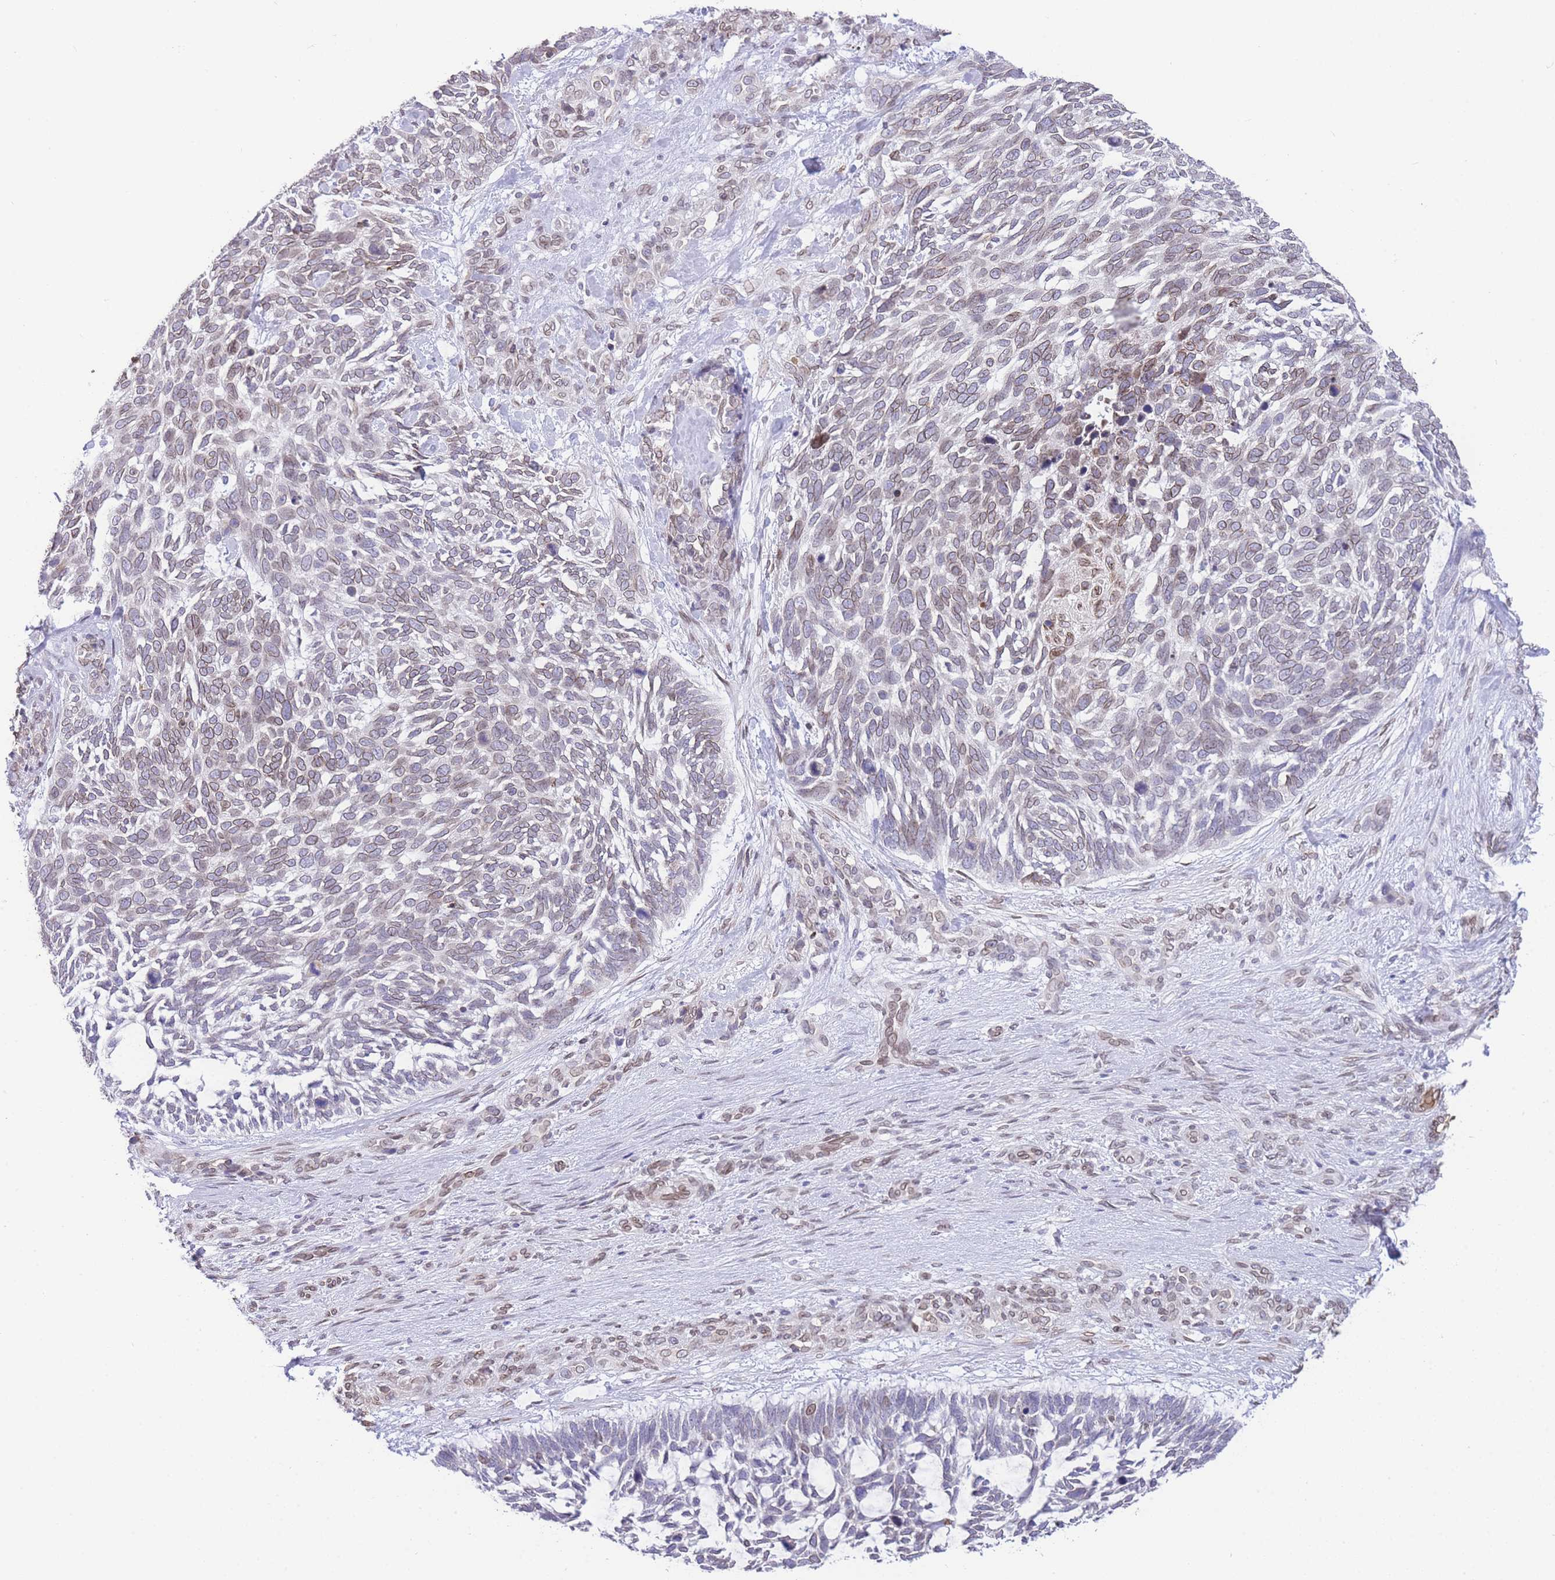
{"staining": {"intensity": "moderate", "quantity": "25%-75%", "location": "cytoplasmic/membranous,nuclear"}, "tissue": "skin cancer", "cell_type": "Tumor cells", "image_type": "cancer", "snomed": [{"axis": "morphology", "description": "Basal cell carcinoma"}, {"axis": "topography", "description": "Skin"}], "caption": "This histopathology image displays immunohistochemistry (IHC) staining of human basal cell carcinoma (skin), with medium moderate cytoplasmic/membranous and nuclear expression in approximately 25%-75% of tumor cells.", "gene": "OR10AD1", "patient": {"sex": "male", "age": 88}}